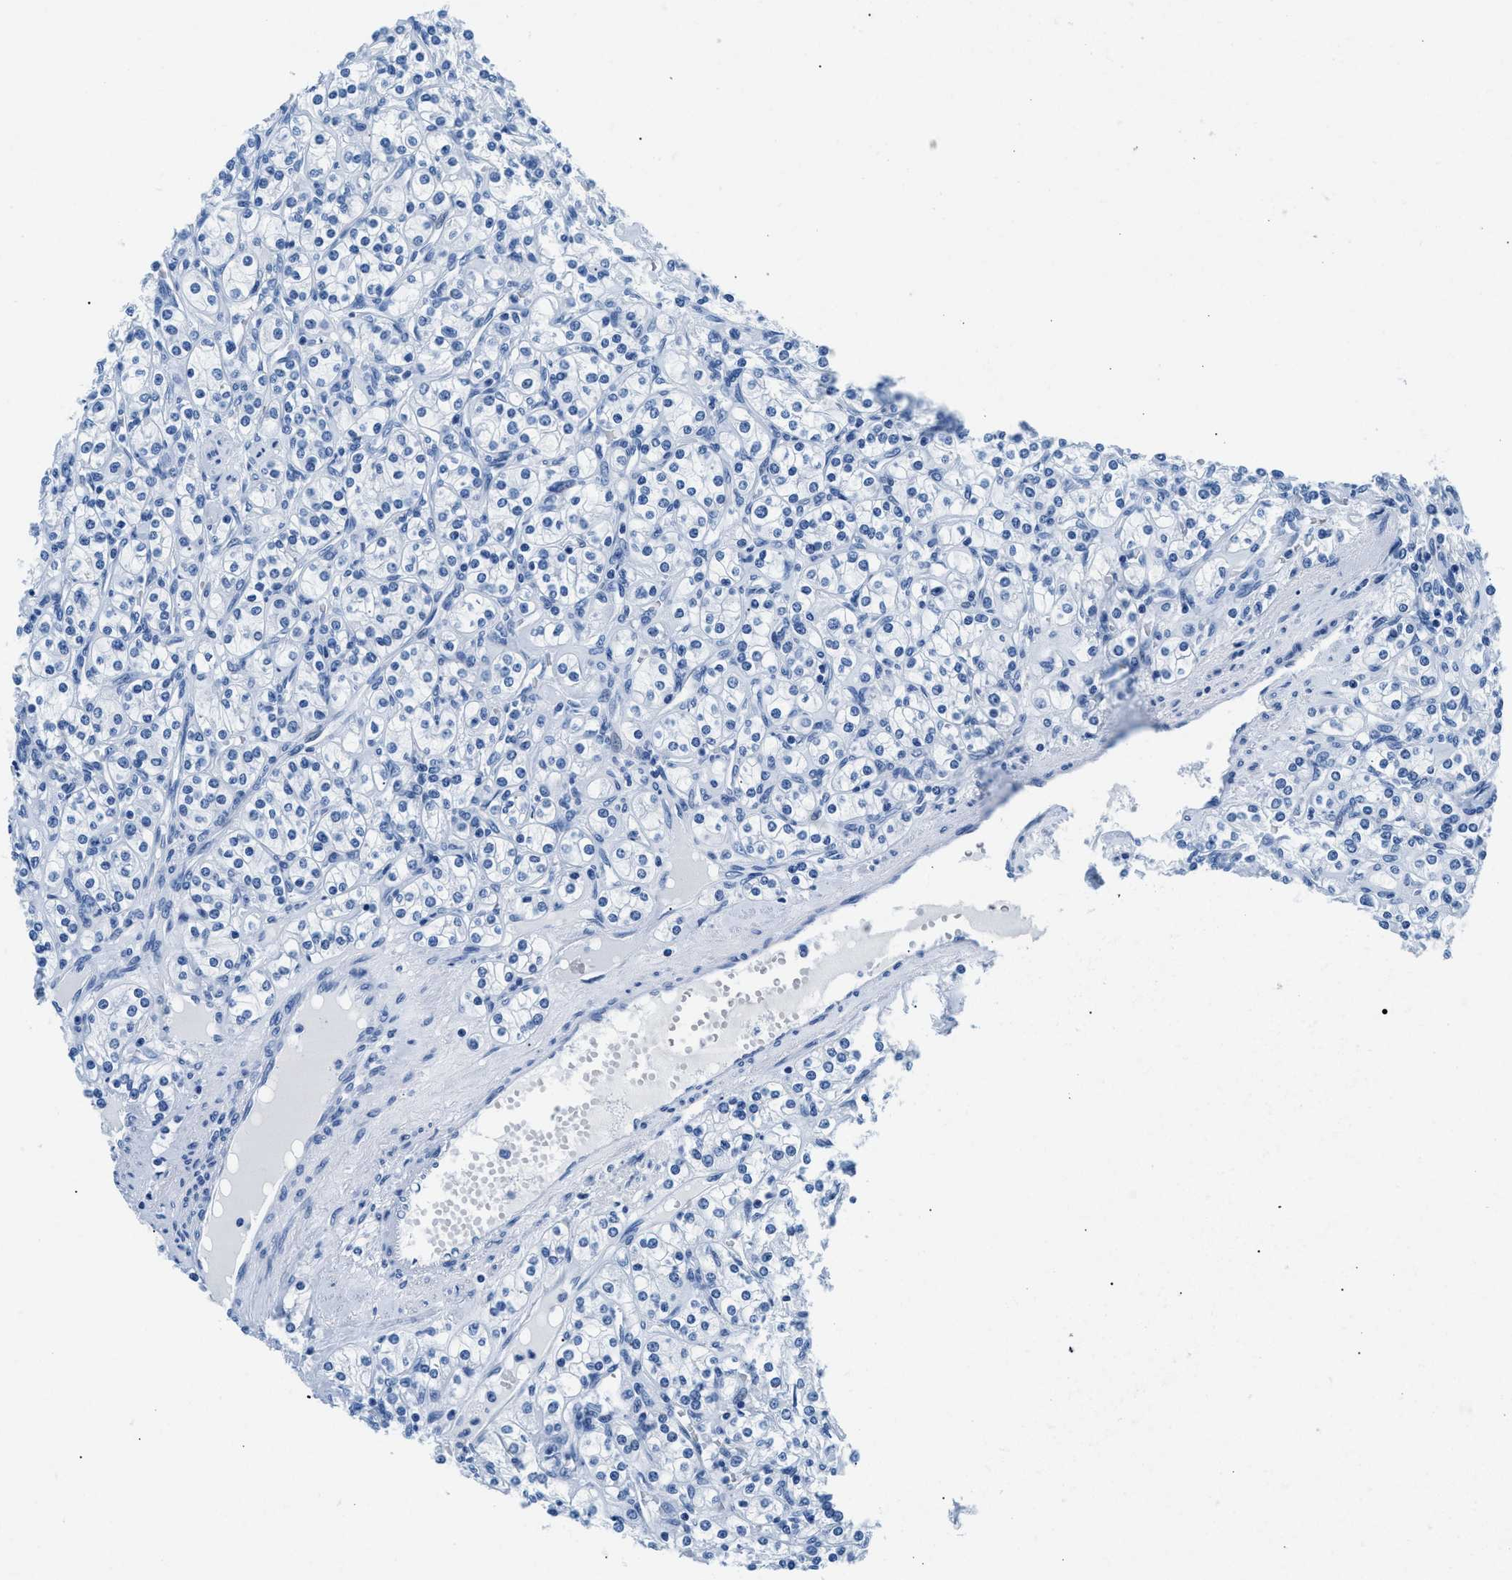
{"staining": {"intensity": "negative", "quantity": "none", "location": "none"}, "tissue": "renal cancer", "cell_type": "Tumor cells", "image_type": "cancer", "snomed": [{"axis": "morphology", "description": "Adenocarcinoma, NOS"}, {"axis": "topography", "description": "Kidney"}], "caption": "Renal cancer was stained to show a protein in brown. There is no significant staining in tumor cells.", "gene": "CPS1", "patient": {"sex": "male", "age": 77}}